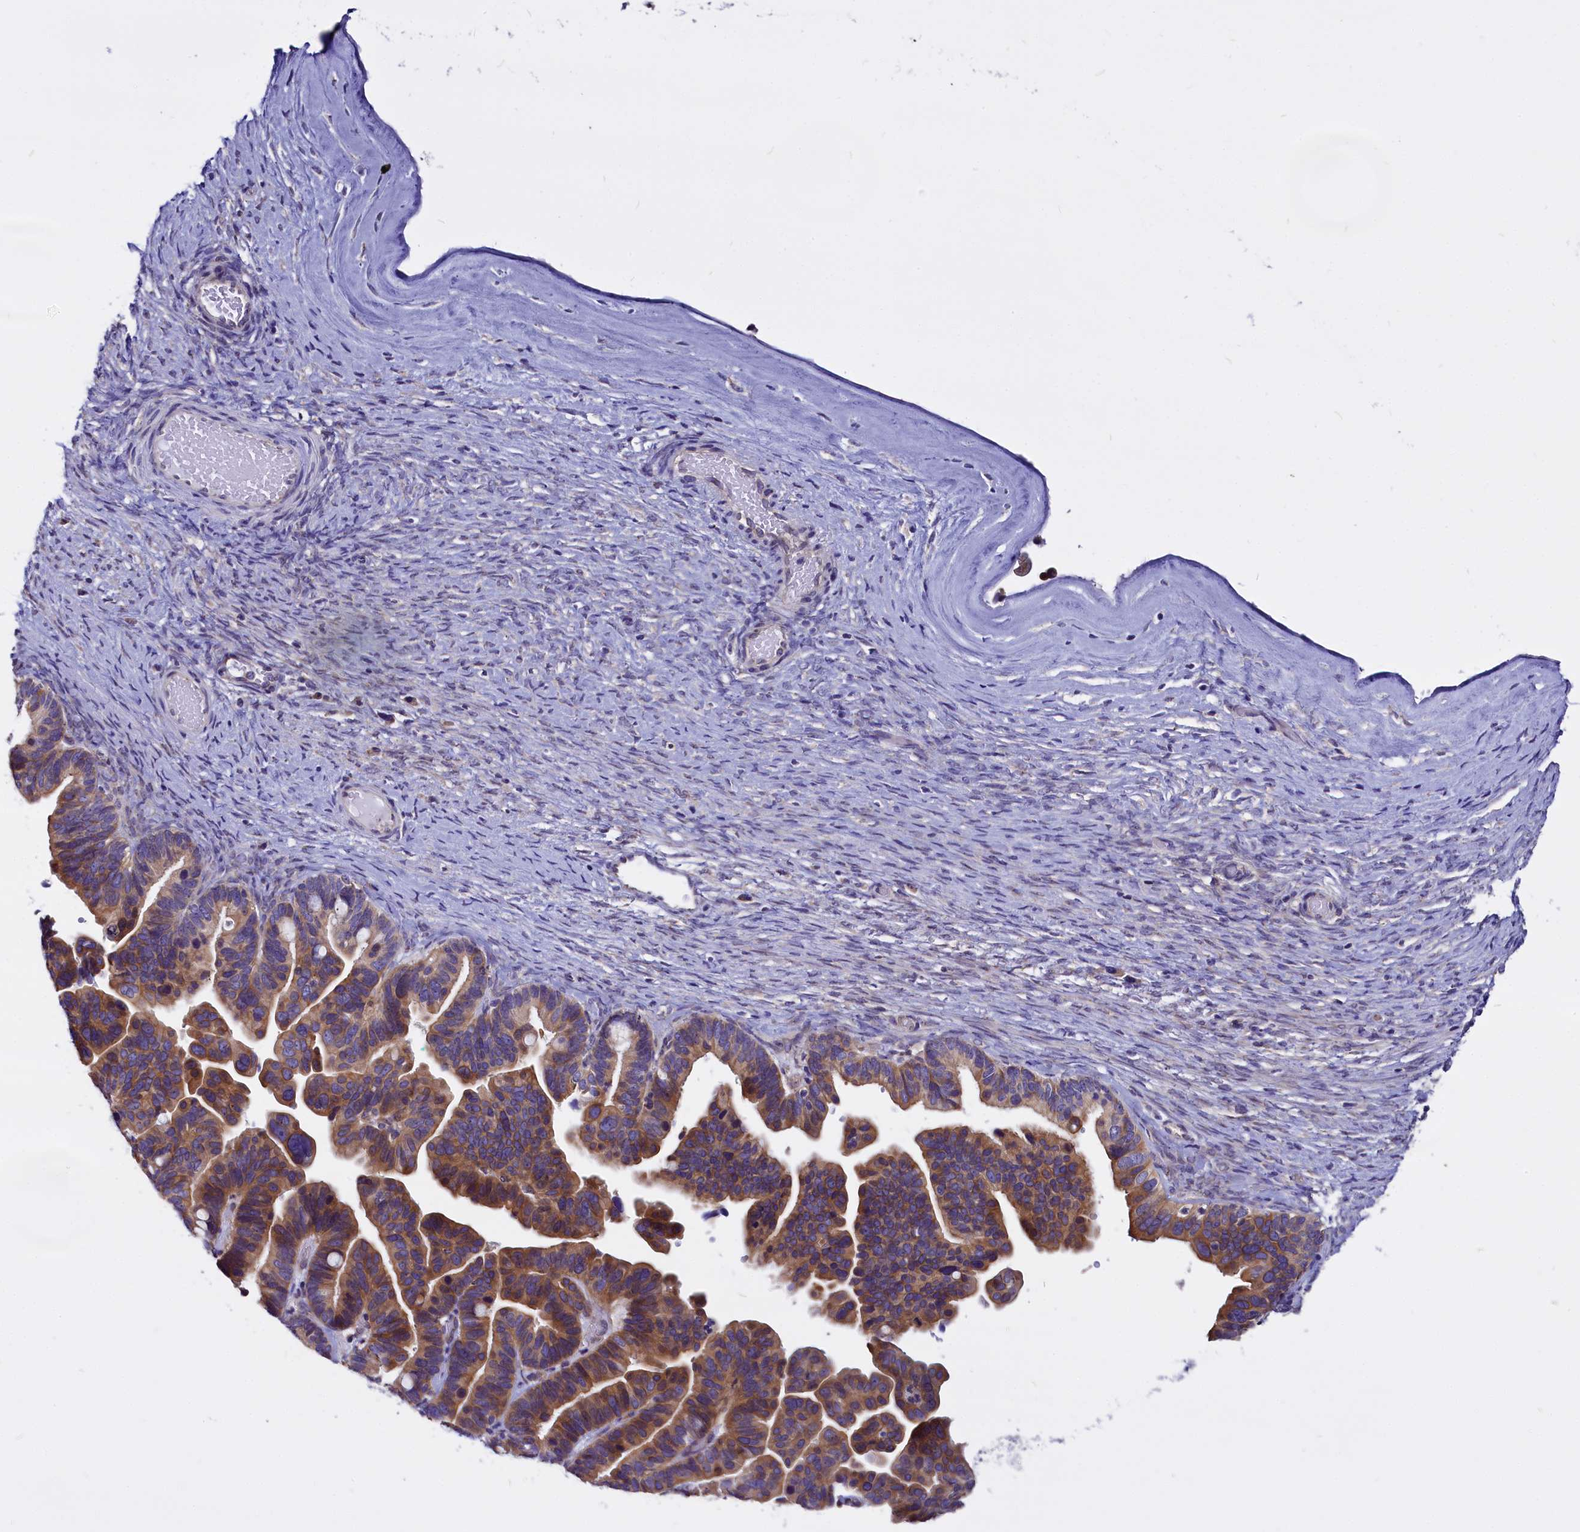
{"staining": {"intensity": "moderate", "quantity": ">75%", "location": "cytoplasmic/membranous"}, "tissue": "ovarian cancer", "cell_type": "Tumor cells", "image_type": "cancer", "snomed": [{"axis": "morphology", "description": "Cystadenocarcinoma, serous, NOS"}, {"axis": "topography", "description": "Ovary"}], "caption": "The image demonstrates staining of ovarian cancer (serous cystadenocarcinoma), revealing moderate cytoplasmic/membranous protein expression (brown color) within tumor cells.", "gene": "CEP170", "patient": {"sex": "female", "age": 56}}